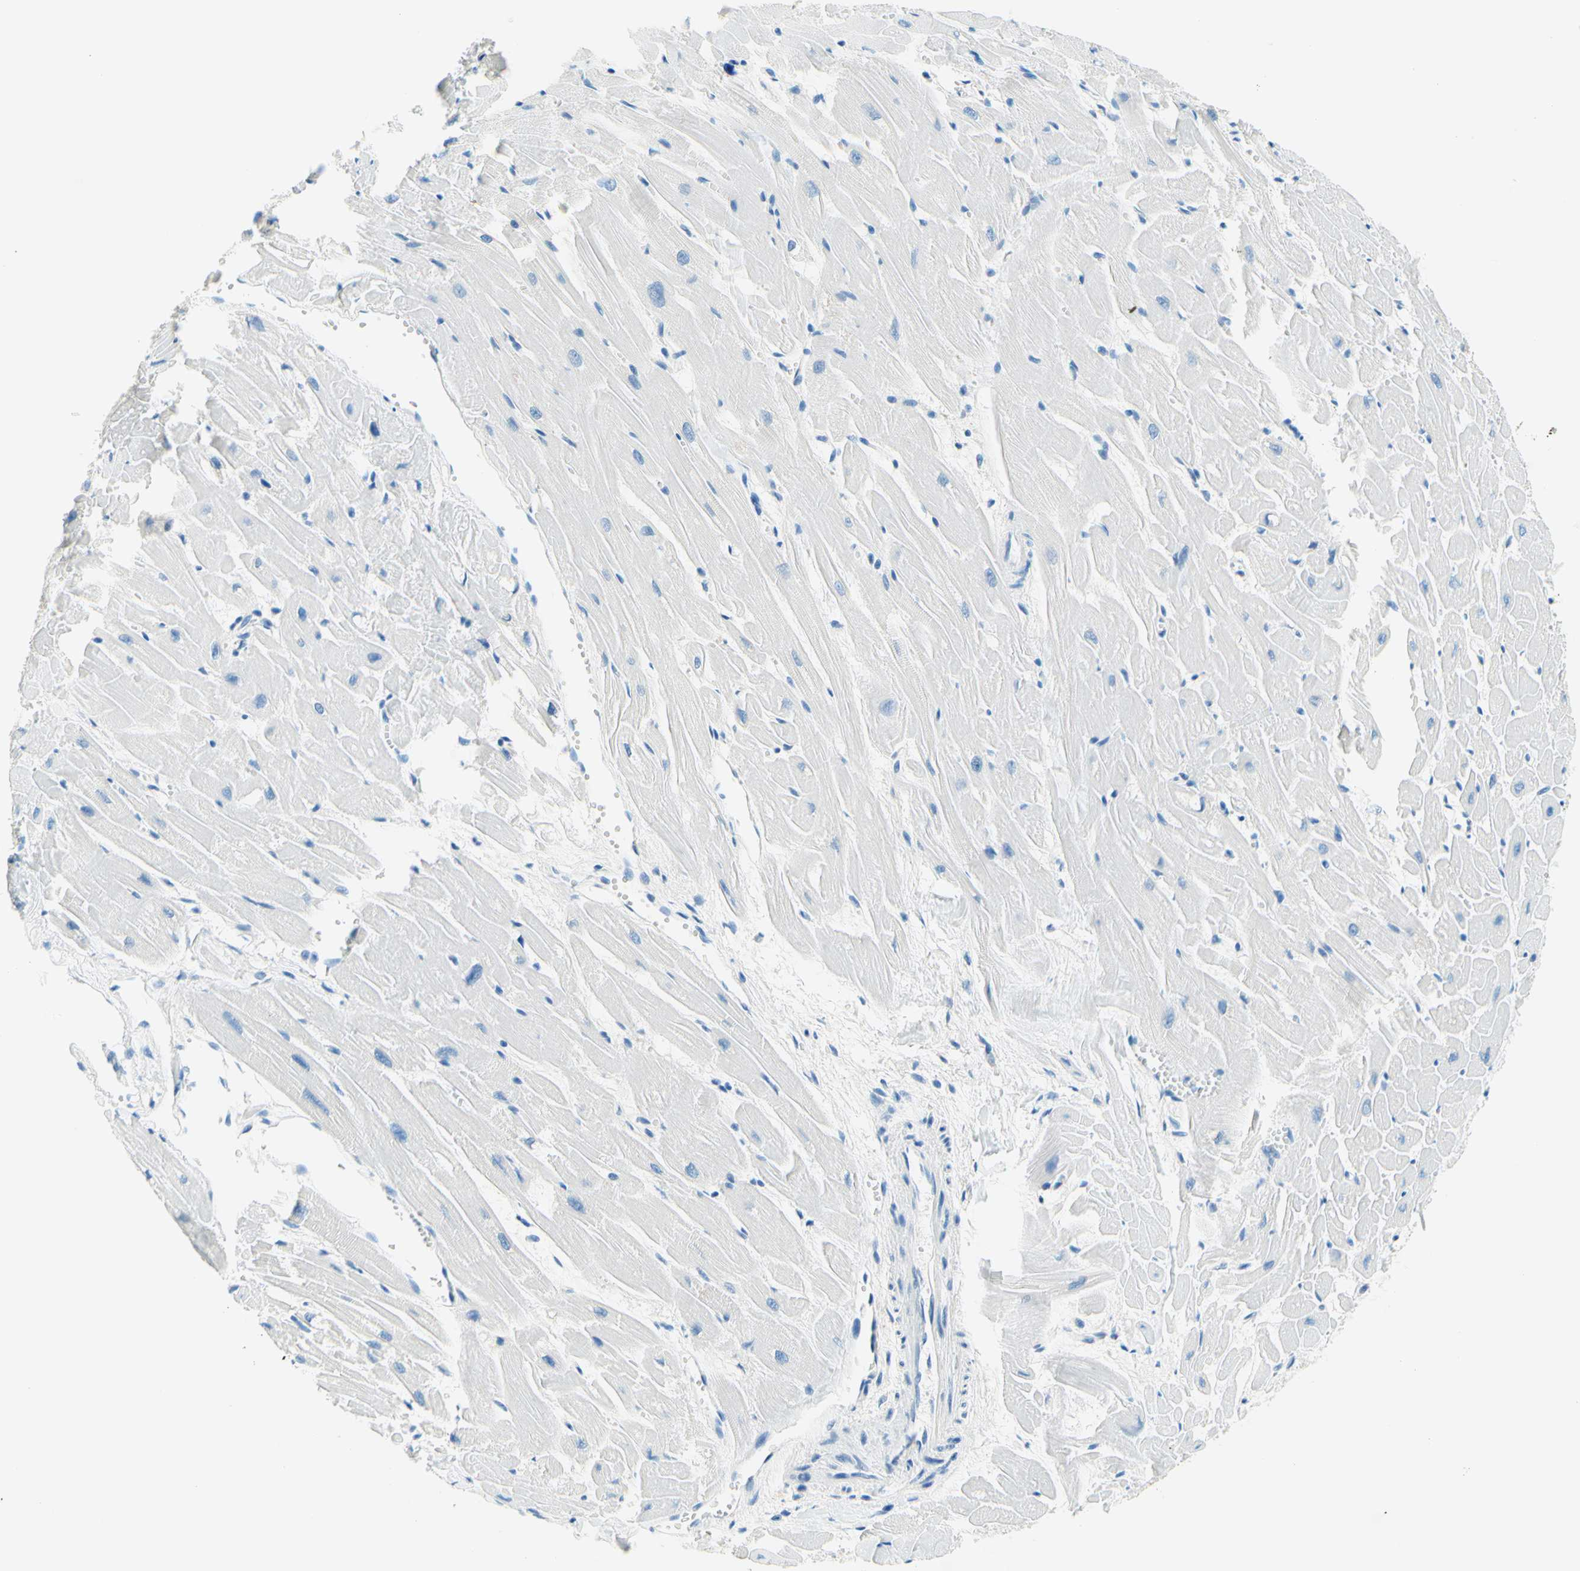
{"staining": {"intensity": "negative", "quantity": "none", "location": "none"}, "tissue": "heart muscle", "cell_type": "Cardiomyocytes", "image_type": "normal", "snomed": [{"axis": "morphology", "description": "Normal tissue, NOS"}, {"axis": "topography", "description": "Heart"}], "caption": "IHC photomicrograph of normal human heart muscle stained for a protein (brown), which demonstrates no staining in cardiomyocytes.", "gene": "PASD1", "patient": {"sex": "female", "age": 19}}